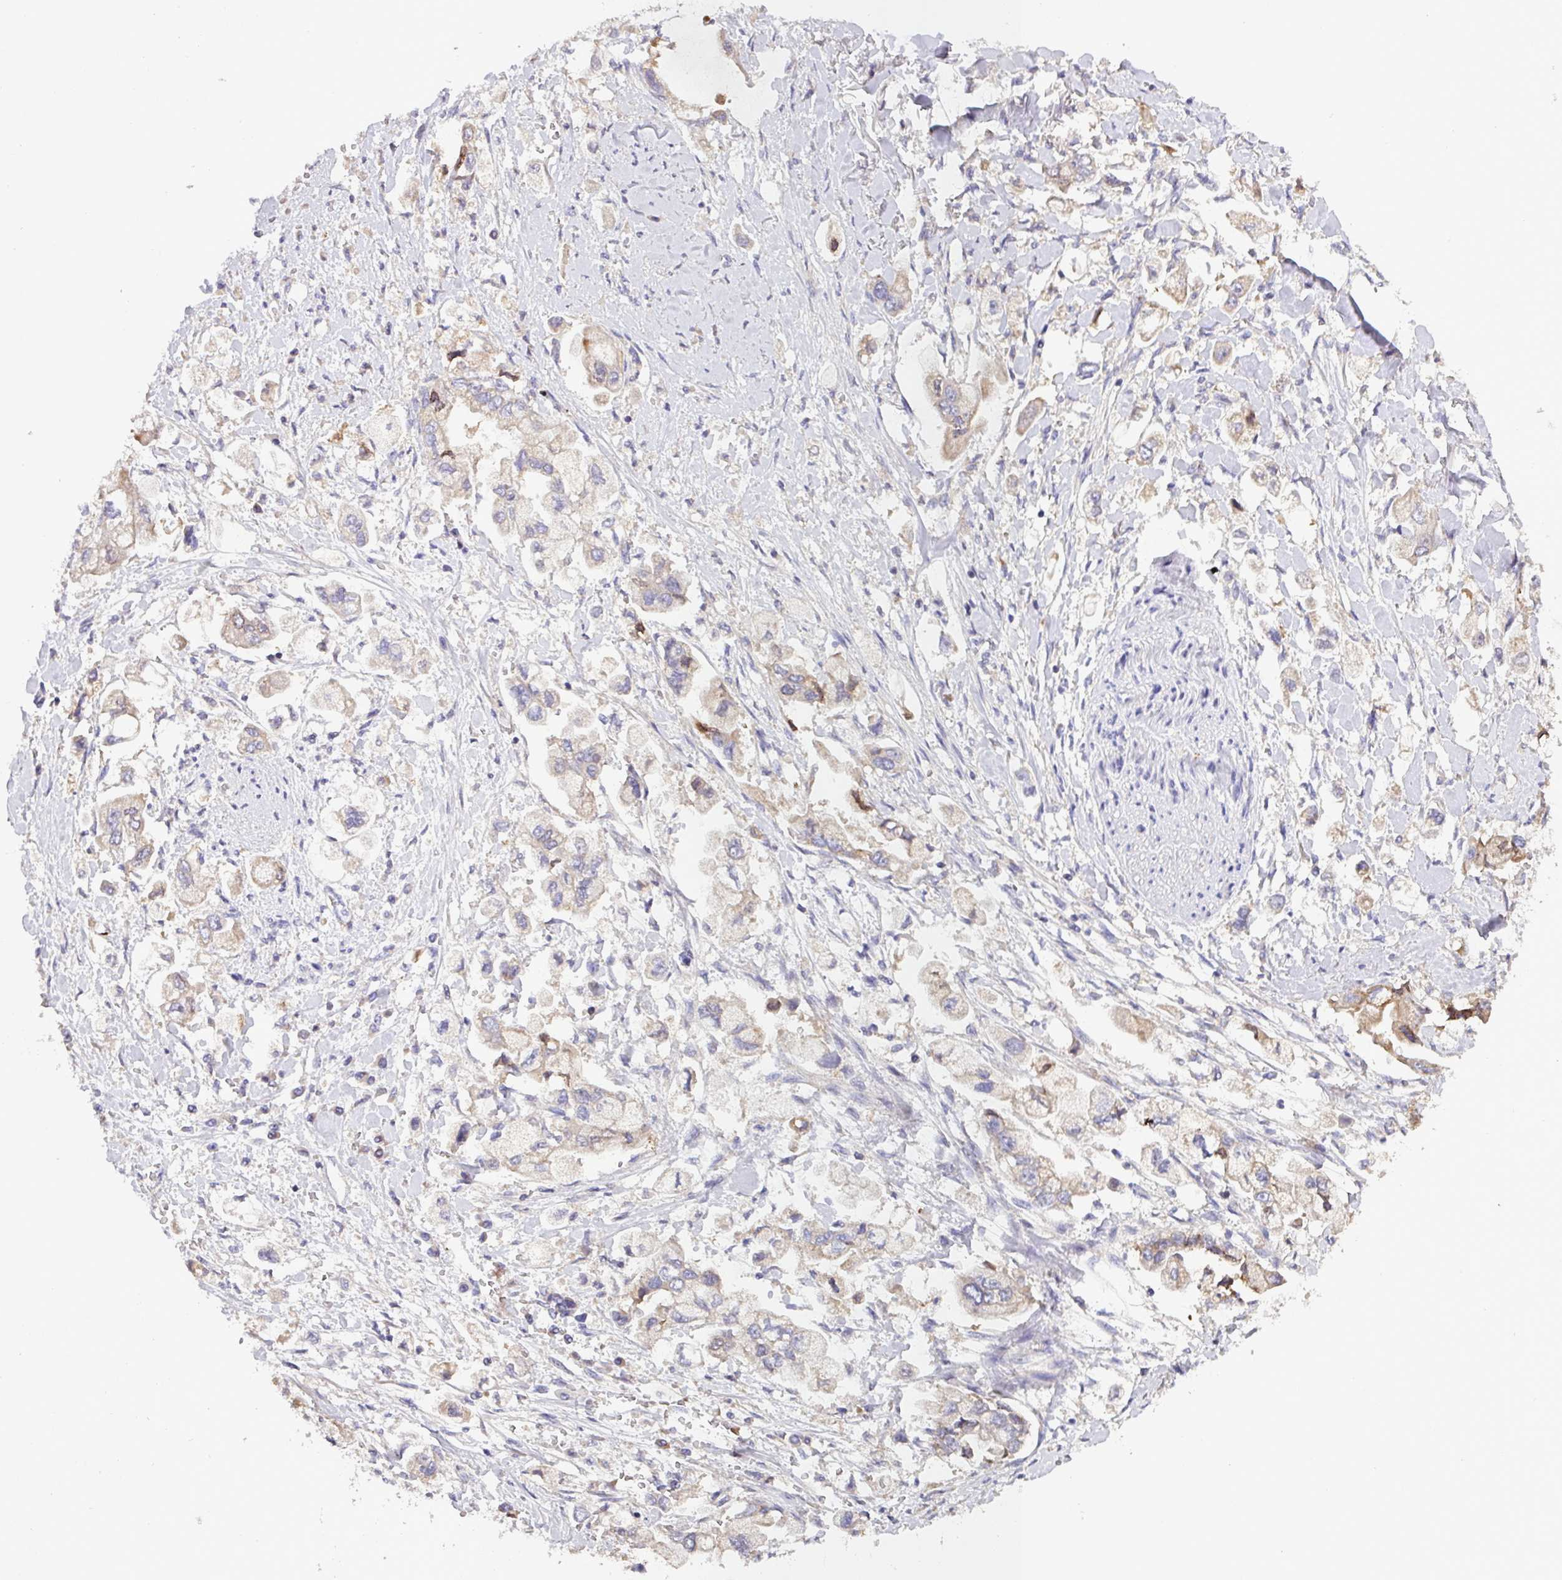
{"staining": {"intensity": "moderate", "quantity": "<25%", "location": "cytoplasmic/membranous"}, "tissue": "stomach cancer", "cell_type": "Tumor cells", "image_type": "cancer", "snomed": [{"axis": "morphology", "description": "Adenocarcinoma, NOS"}, {"axis": "topography", "description": "Stomach"}], "caption": "This is a micrograph of IHC staining of stomach cancer, which shows moderate staining in the cytoplasmic/membranous of tumor cells.", "gene": "SFTPB", "patient": {"sex": "male", "age": 62}}